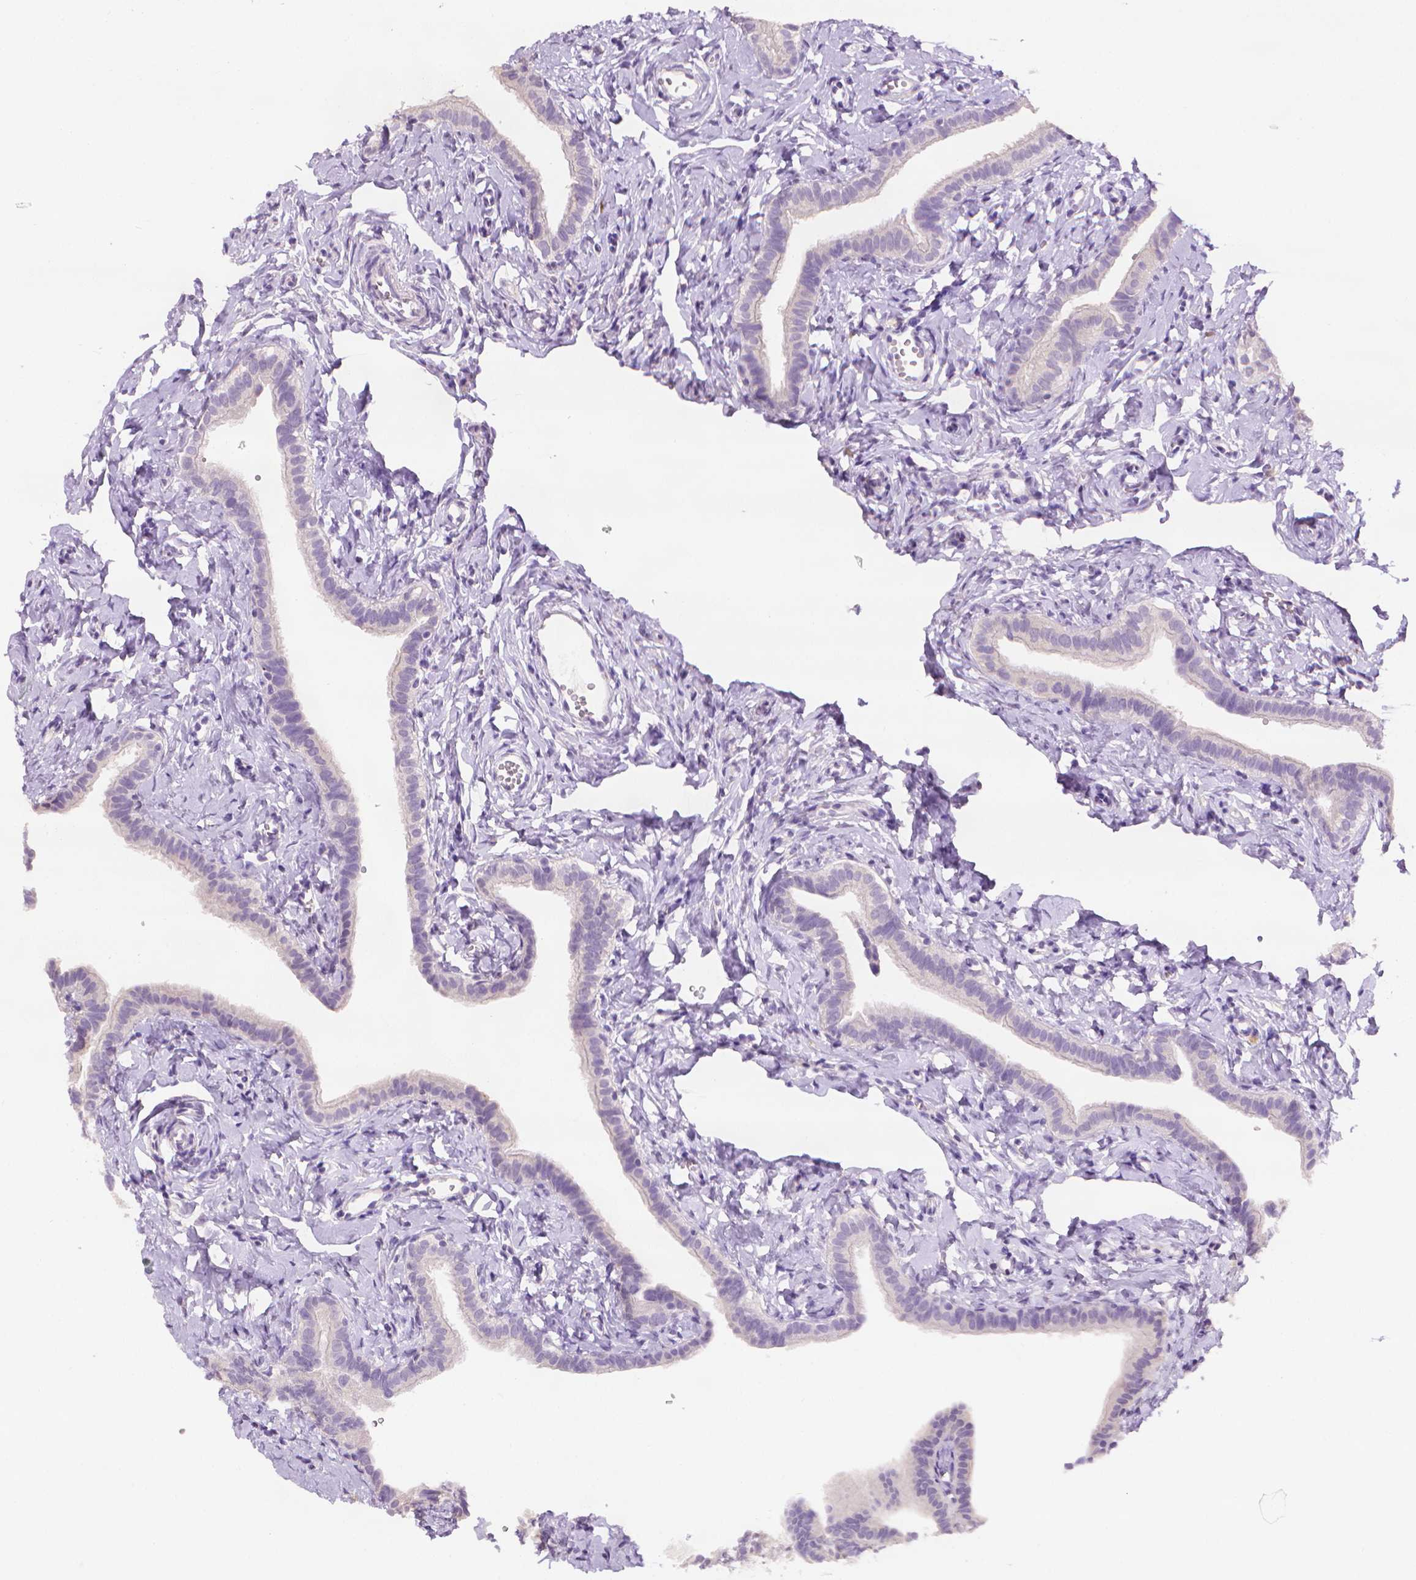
{"staining": {"intensity": "negative", "quantity": "none", "location": "none"}, "tissue": "fallopian tube", "cell_type": "Glandular cells", "image_type": "normal", "snomed": [{"axis": "morphology", "description": "Normal tissue, NOS"}, {"axis": "topography", "description": "Fallopian tube"}], "caption": "IHC histopathology image of benign fallopian tube: human fallopian tube stained with DAB (3,3'-diaminobenzidine) displays no significant protein staining in glandular cells.", "gene": "FASN", "patient": {"sex": "female", "age": 41}}